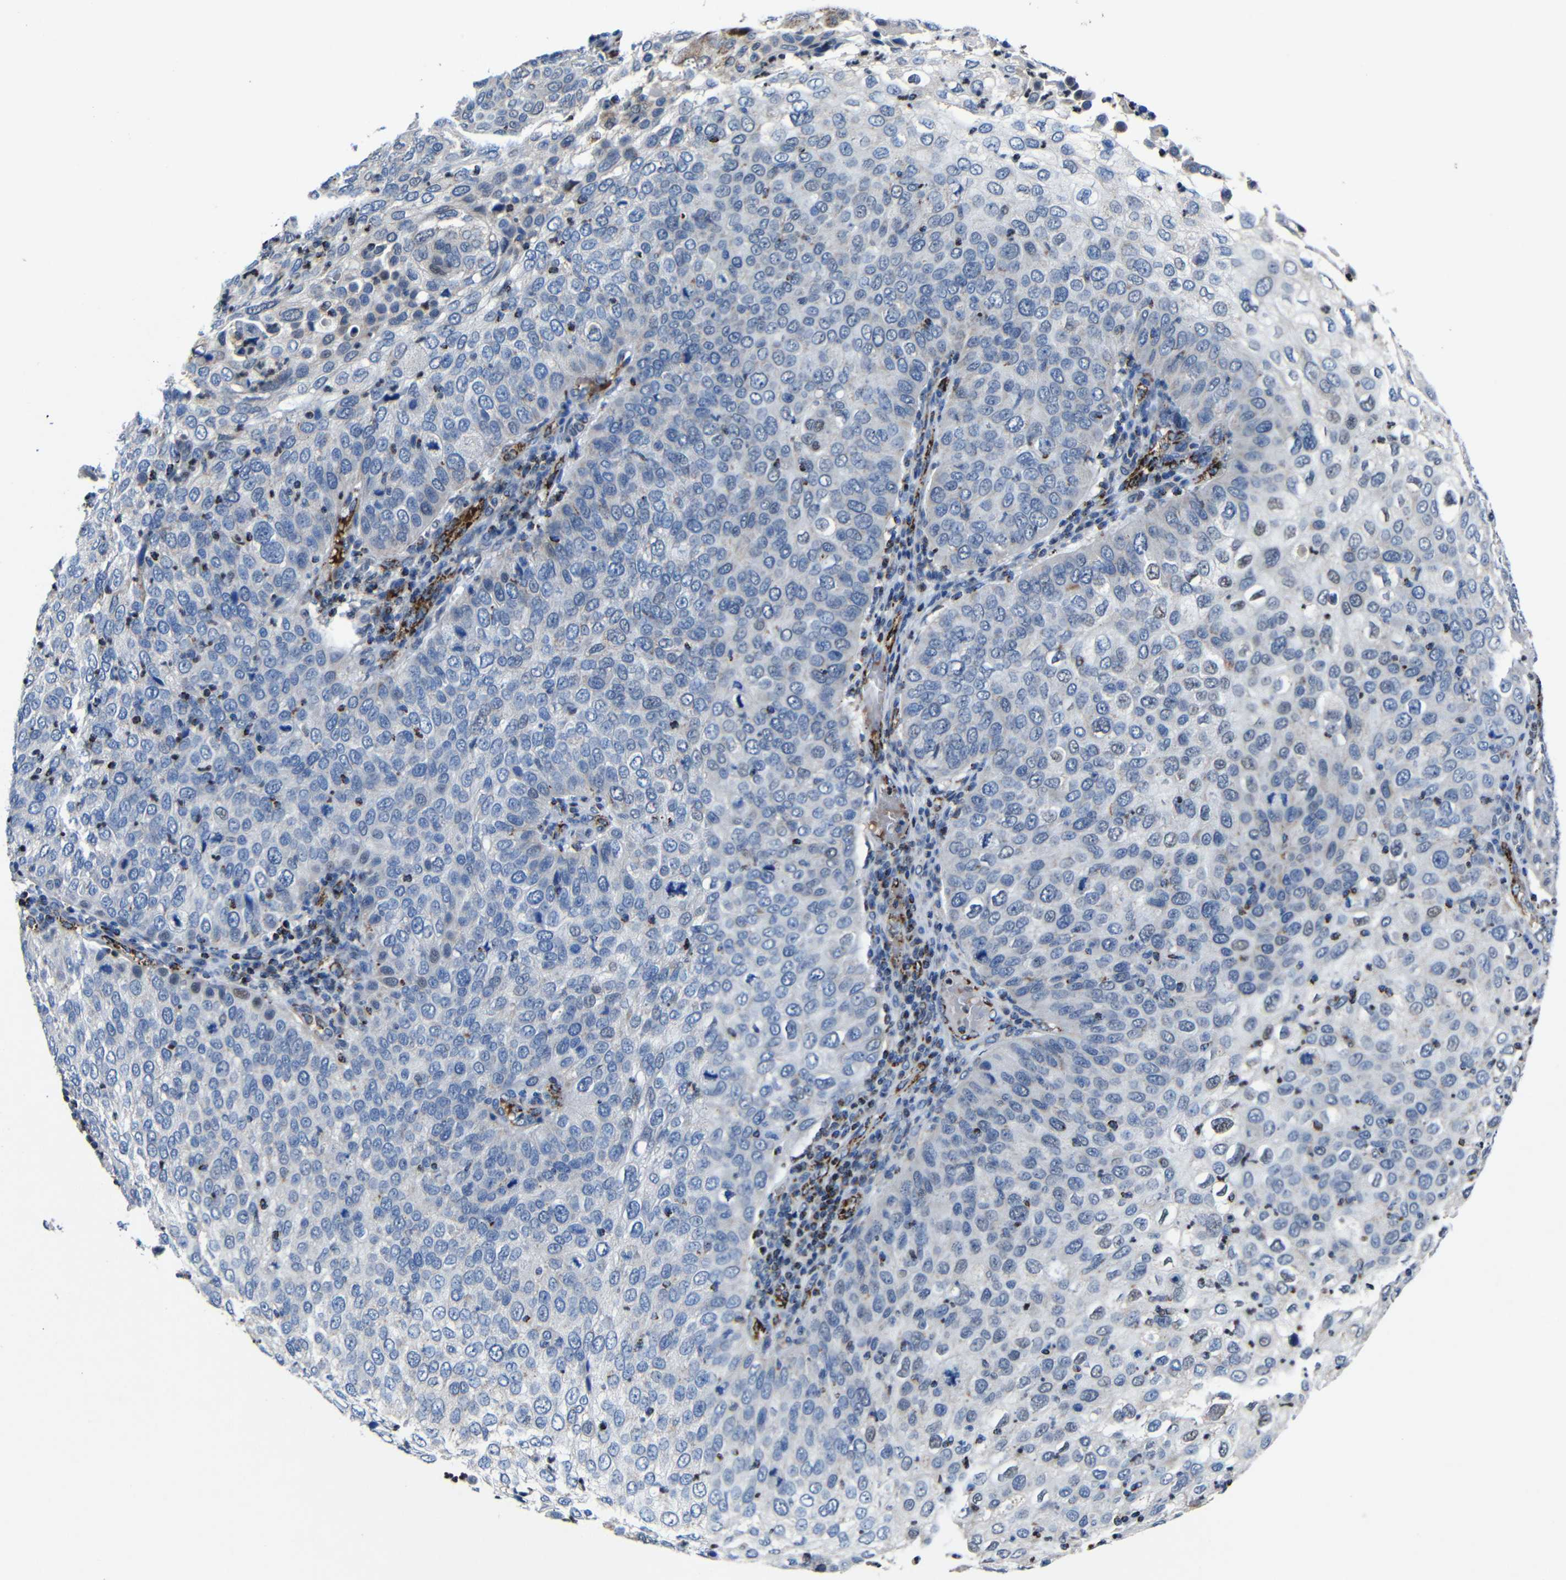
{"staining": {"intensity": "negative", "quantity": "none", "location": "none"}, "tissue": "skin cancer", "cell_type": "Tumor cells", "image_type": "cancer", "snomed": [{"axis": "morphology", "description": "Squamous cell carcinoma, NOS"}, {"axis": "topography", "description": "Skin"}], "caption": "DAB (3,3'-diaminobenzidine) immunohistochemical staining of human skin squamous cell carcinoma shows no significant expression in tumor cells. The staining was performed using DAB (3,3'-diaminobenzidine) to visualize the protein expression in brown, while the nuclei were stained in blue with hematoxylin (Magnification: 20x).", "gene": "CA5B", "patient": {"sex": "male", "age": 87}}